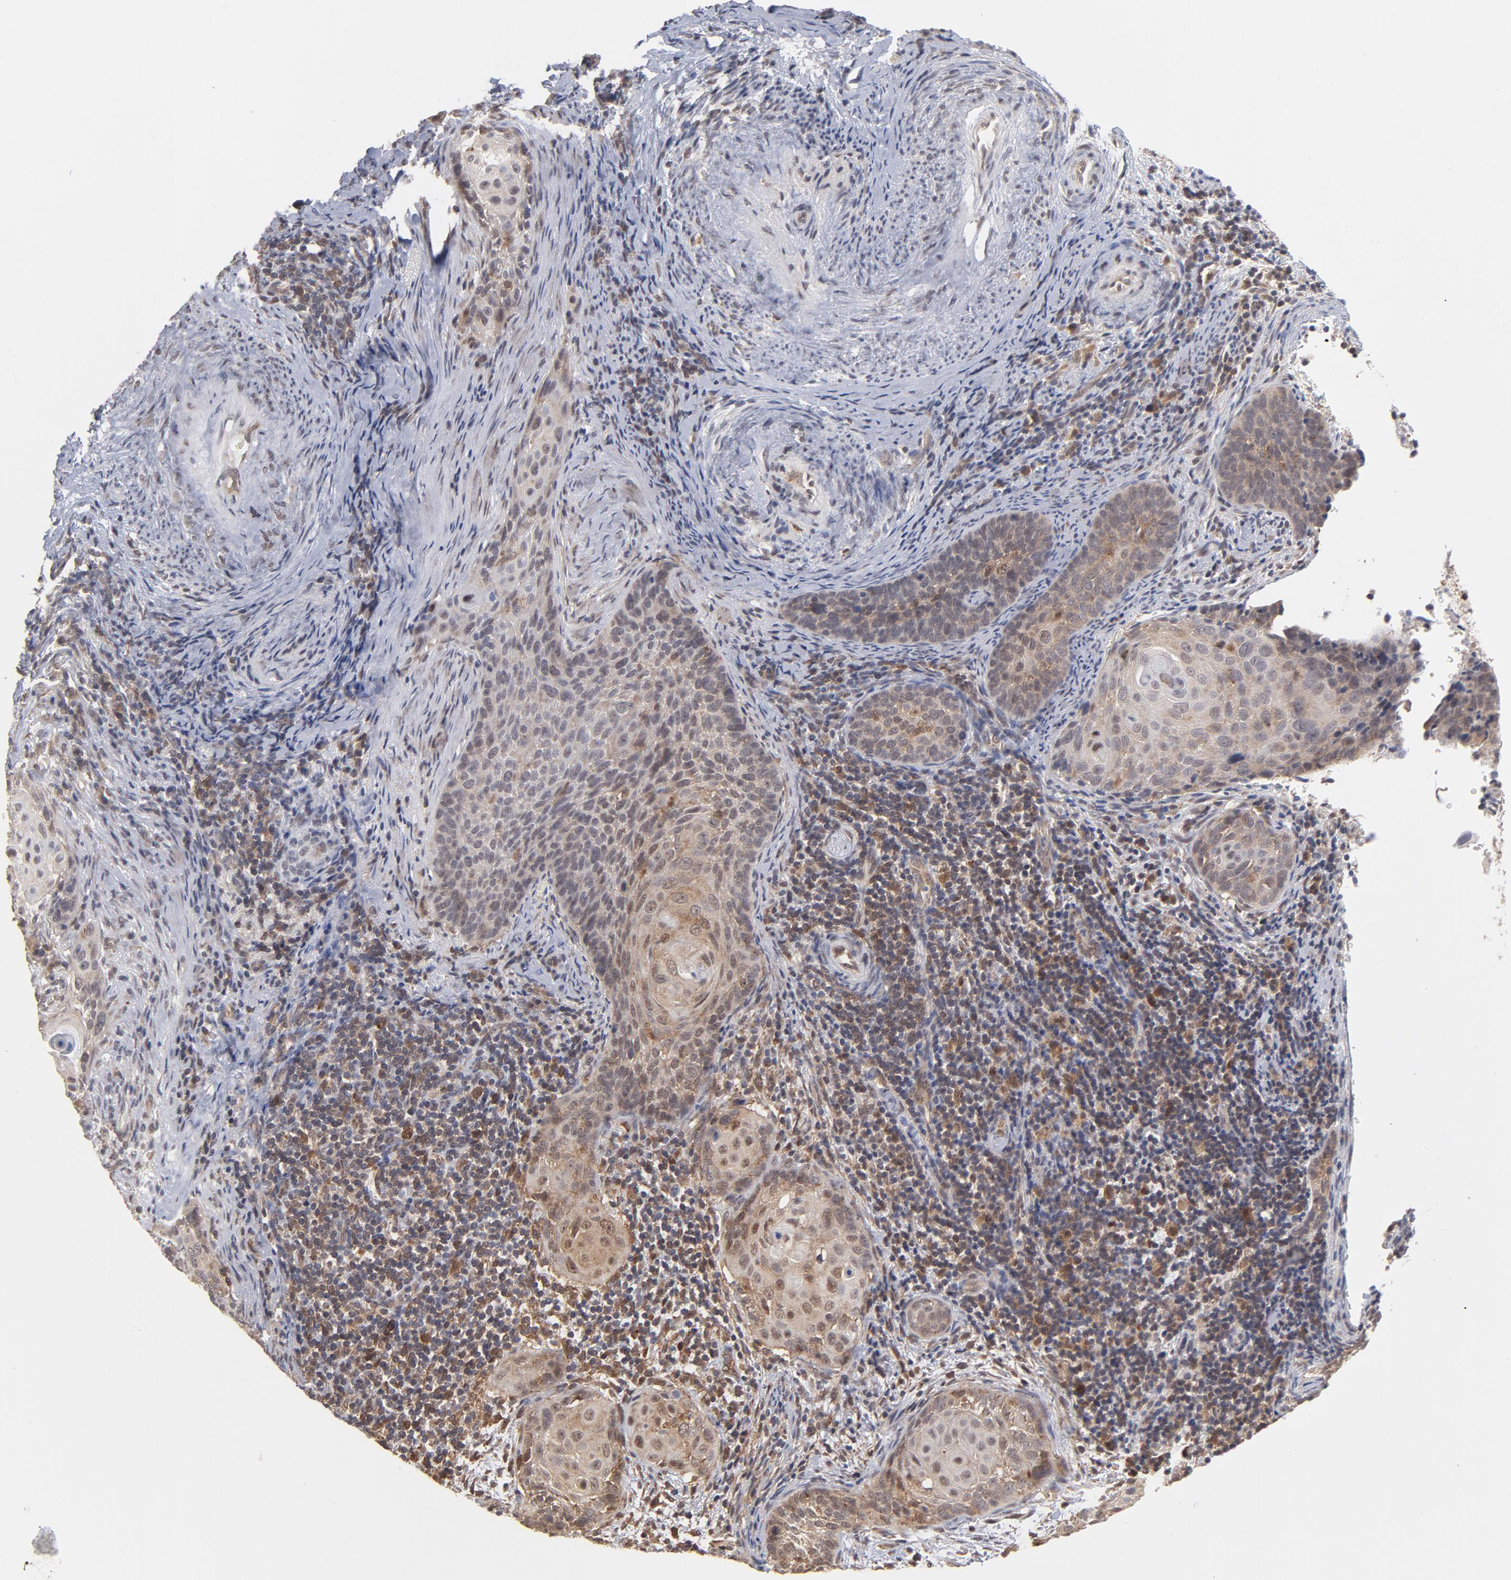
{"staining": {"intensity": "weak", "quantity": "<25%", "location": "cytoplasmic/membranous,nuclear"}, "tissue": "cervical cancer", "cell_type": "Tumor cells", "image_type": "cancer", "snomed": [{"axis": "morphology", "description": "Squamous cell carcinoma, NOS"}, {"axis": "topography", "description": "Cervix"}], "caption": "Tumor cells show no significant staining in cervical cancer (squamous cell carcinoma).", "gene": "OAS1", "patient": {"sex": "female", "age": 33}}